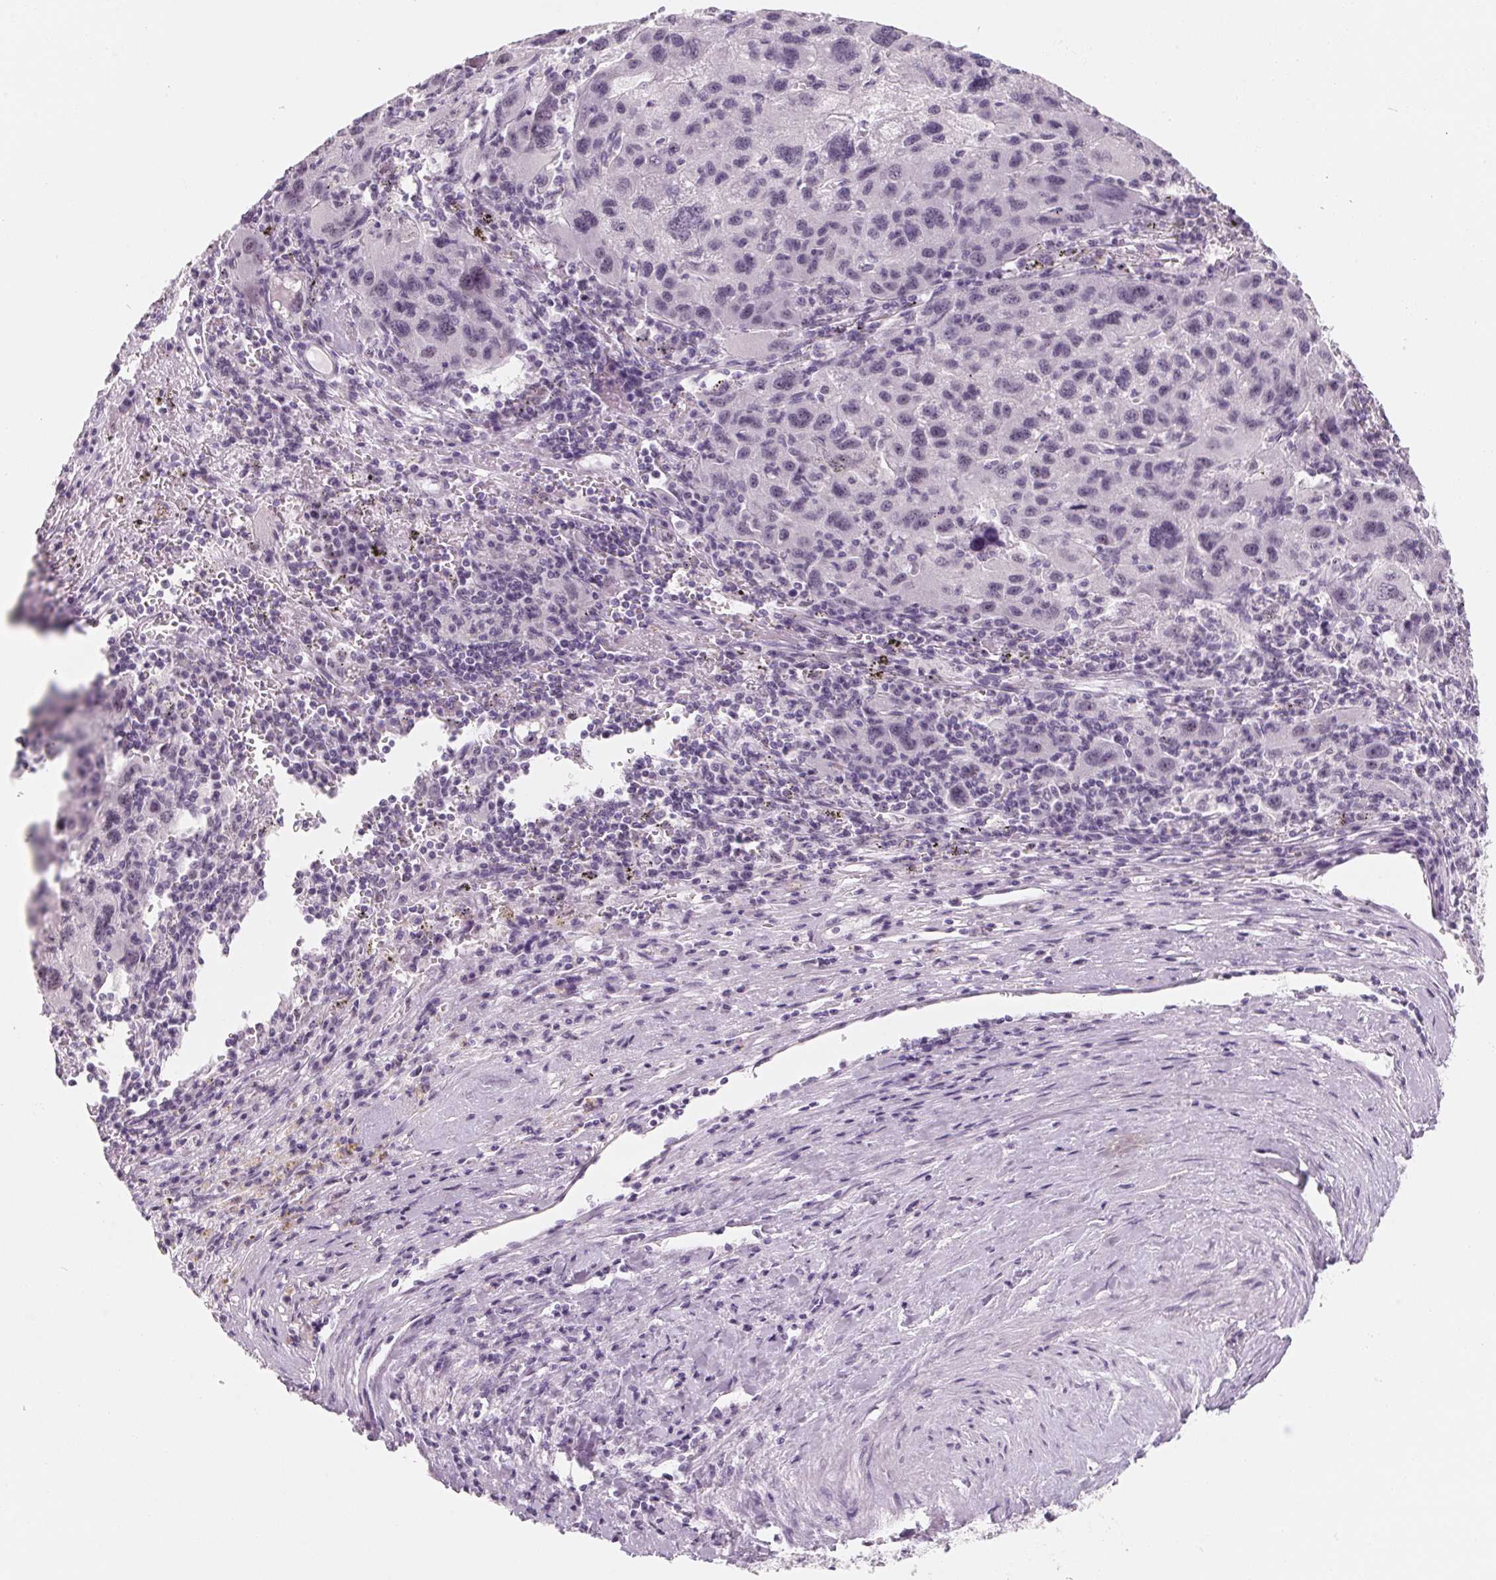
{"staining": {"intensity": "negative", "quantity": "none", "location": "none"}, "tissue": "liver cancer", "cell_type": "Tumor cells", "image_type": "cancer", "snomed": [{"axis": "morphology", "description": "Carcinoma, Hepatocellular, NOS"}, {"axis": "topography", "description": "Liver"}], "caption": "High power microscopy micrograph of an immunohistochemistry photomicrograph of liver hepatocellular carcinoma, revealing no significant staining in tumor cells.", "gene": "ZIC4", "patient": {"sex": "female", "age": 77}}